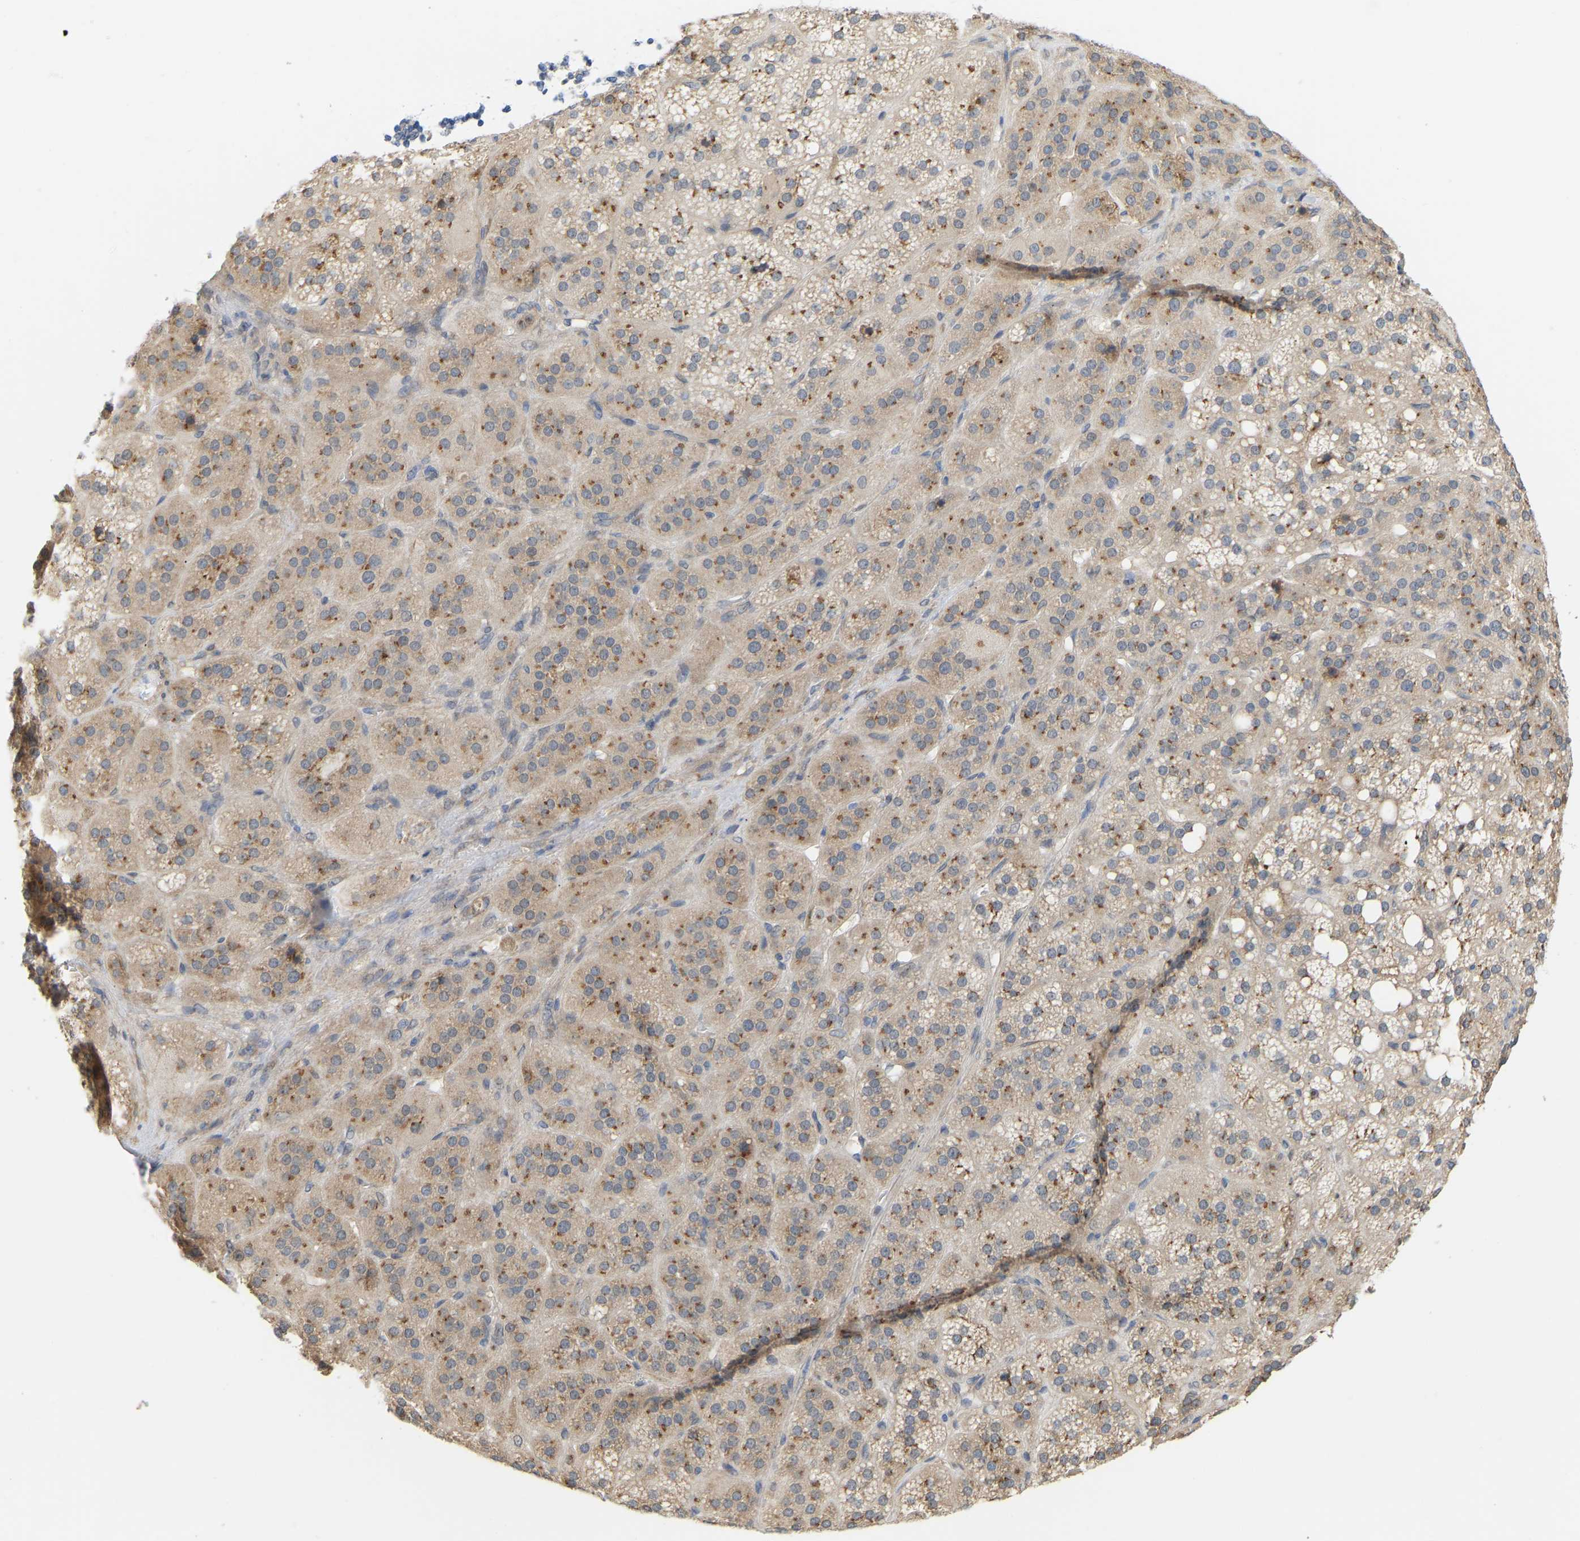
{"staining": {"intensity": "moderate", "quantity": ">75%", "location": "cytoplasmic/membranous"}, "tissue": "adrenal gland", "cell_type": "Glandular cells", "image_type": "normal", "snomed": [{"axis": "morphology", "description": "Normal tissue, NOS"}, {"axis": "topography", "description": "Adrenal gland"}], "caption": "IHC staining of benign adrenal gland, which displays medium levels of moderate cytoplasmic/membranous expression in approximately >75% of glandular cells indicating moderate cytoplasmic/membranous protein positivity. The staining was performed using DAB (3,3'-diaminobenzidine) (brown) for protein detection and nuclei were counterstained in hematoxylin (blue).", "gene": "BEND3", "patient": {"sex": "female", "age": 59}}